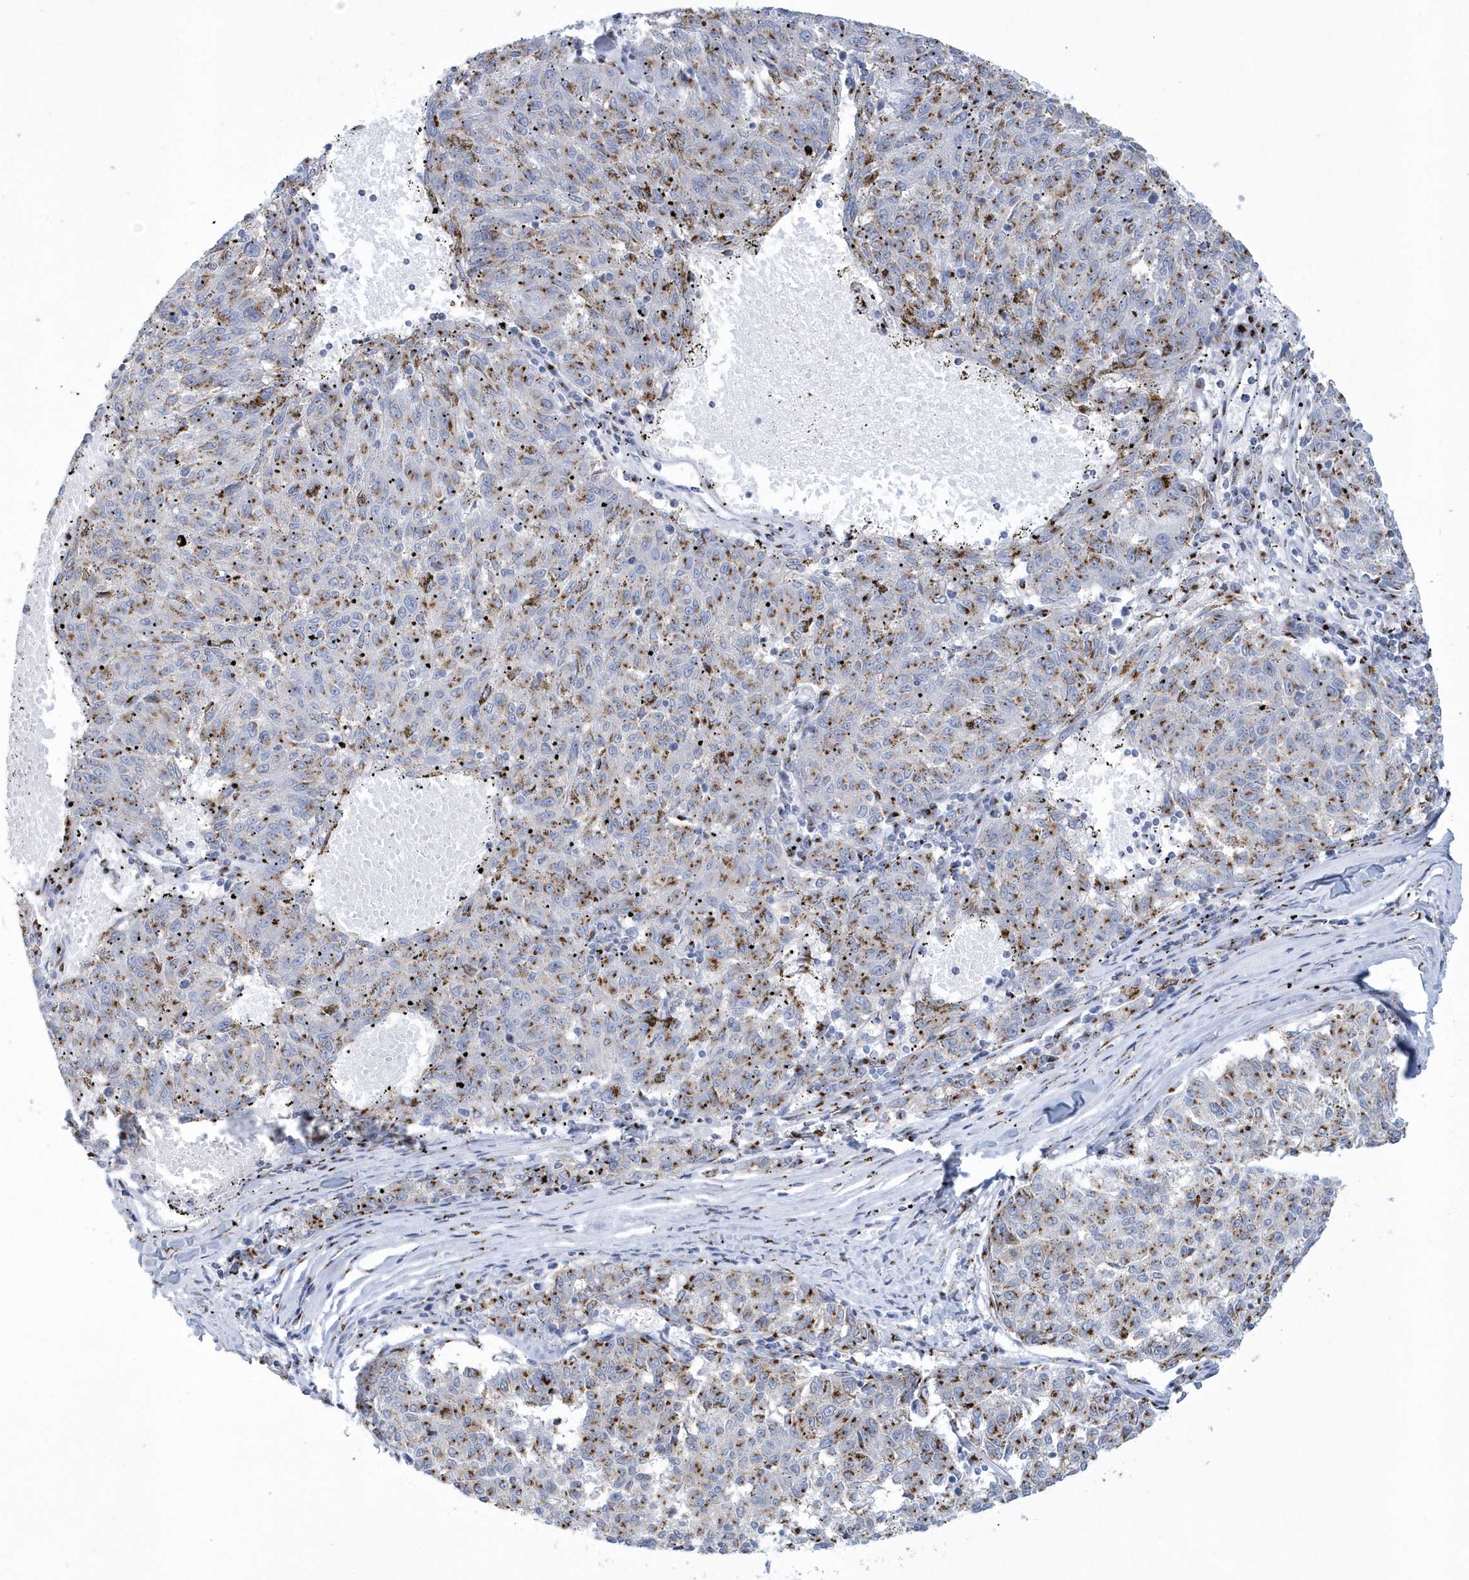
{"staining": {"intensity": "moderate", "quantity": ">75%", "location": "cytoplasmic/membranous"}, "tissue": "melanoma", "cell_type": "Tumor cells", "image_type": "cancer", "snomed": [{"axis": "morphology", "description": "Malignant melanoma, NOS"}, {"axis": "topography", "description": "Skin"}], "caption": "Immunohistochemistry (IHC) image of malignant melanoma stained for a protein (brown), which exhibits medium levels of moderate cytoplasmic/membranous staining in approximately >75% of tumor cells.", "gene": "SLX9", "patient": {"sex": "female", "age": 72}}